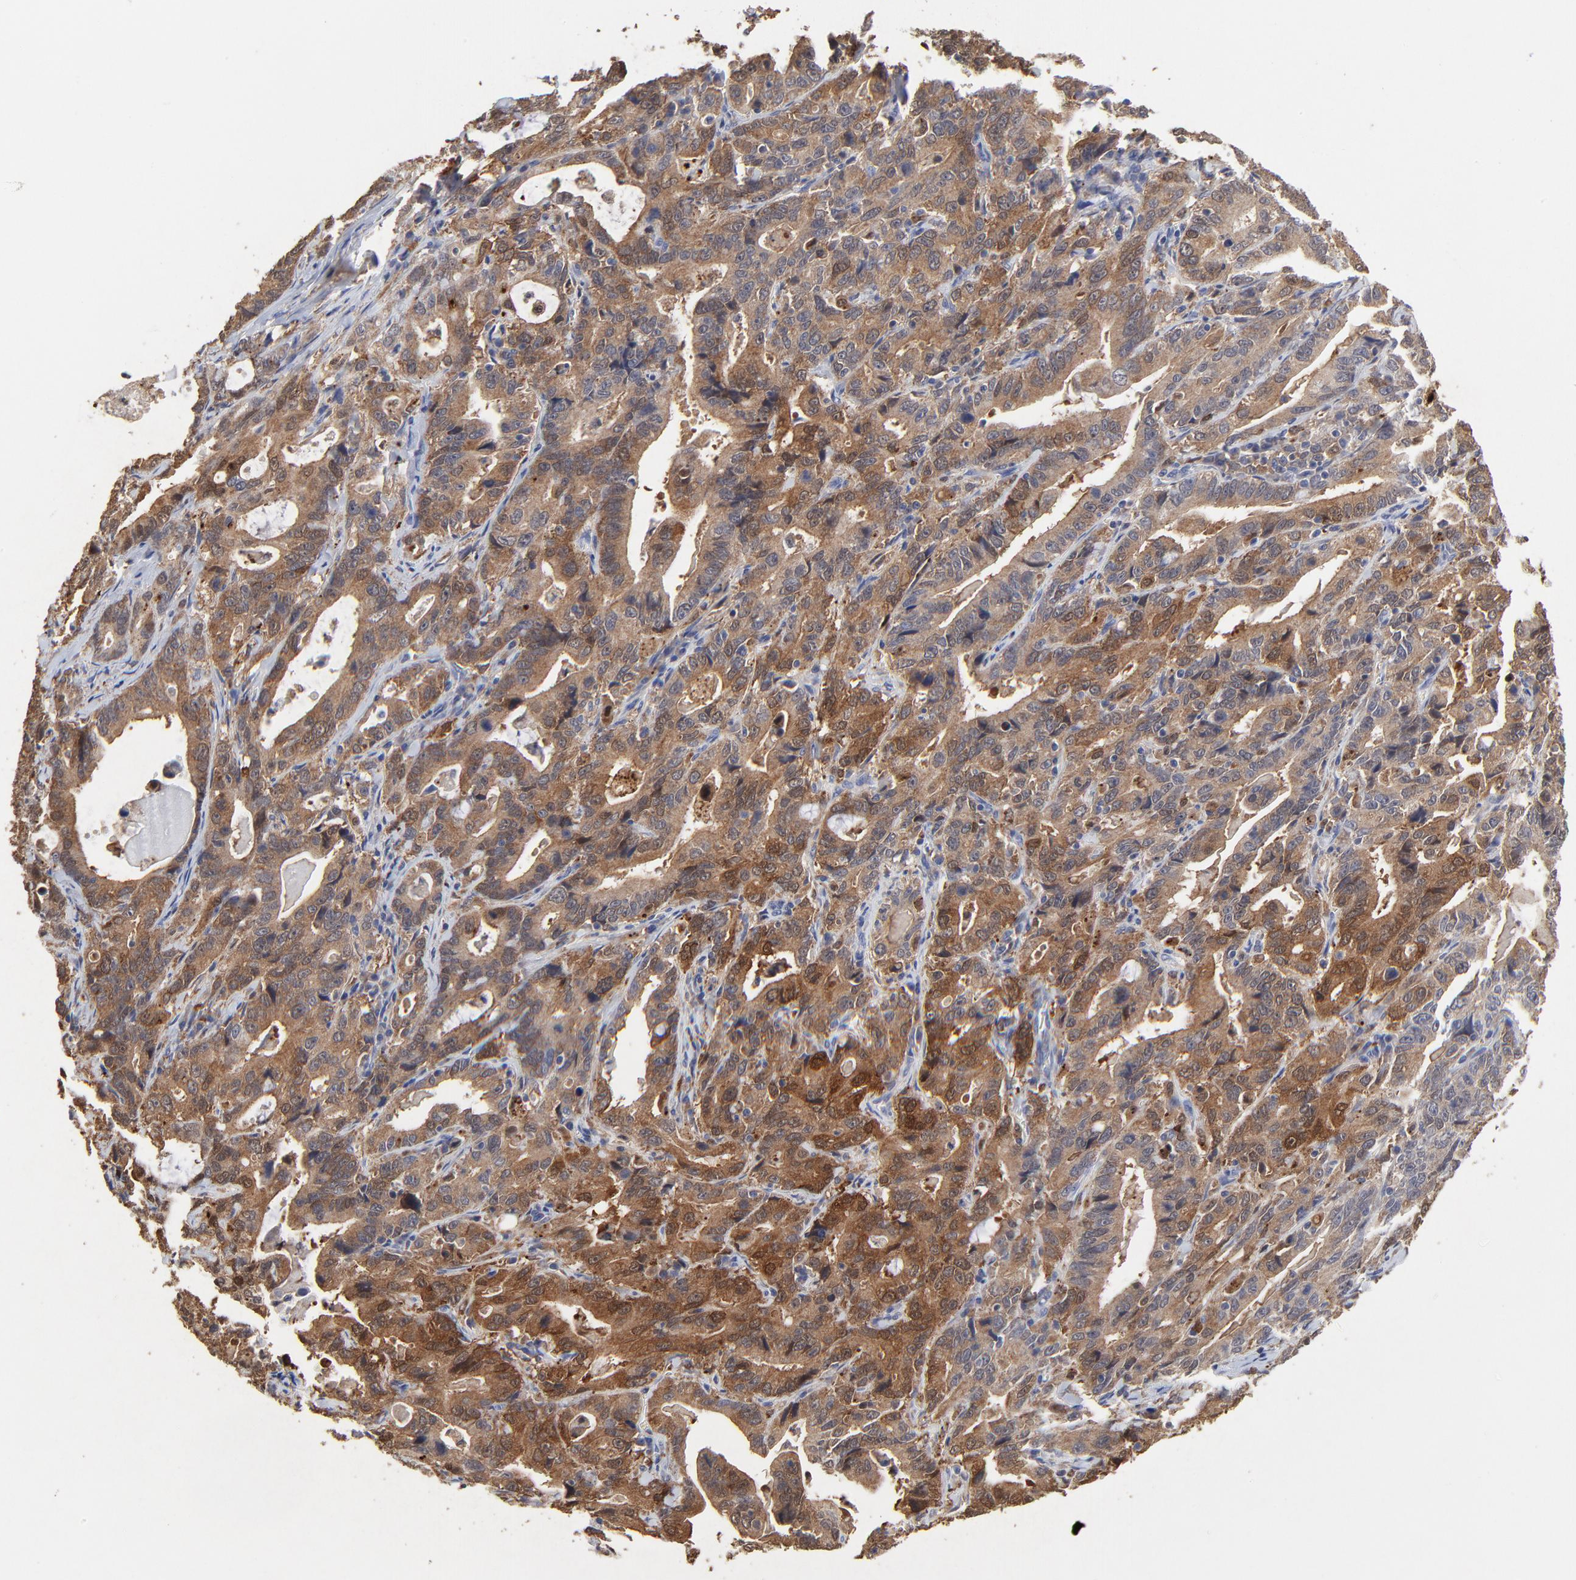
{"staining": {"intensity": "moderate", "quantity": ">75%", "location": "cytoplasmic/membranous"}, "tissue": "stomach cancer", "cell_type": "Tumor cells", "image_type": "cancer", "snomed": [{"axis": "morphology", "description": "Adenocarcinoma, NOS"}, {"axis": "topography", "description": "Stomach, upper"}], "caption": "Human stomach adenocarcinoma stained with a brown dye demonstrates moderate cytoplasmic/membranous positive staining in approximately >75% of tumor cells.", "gene": "LGALS3", "patient": {"sex": "male", "age": 63}}